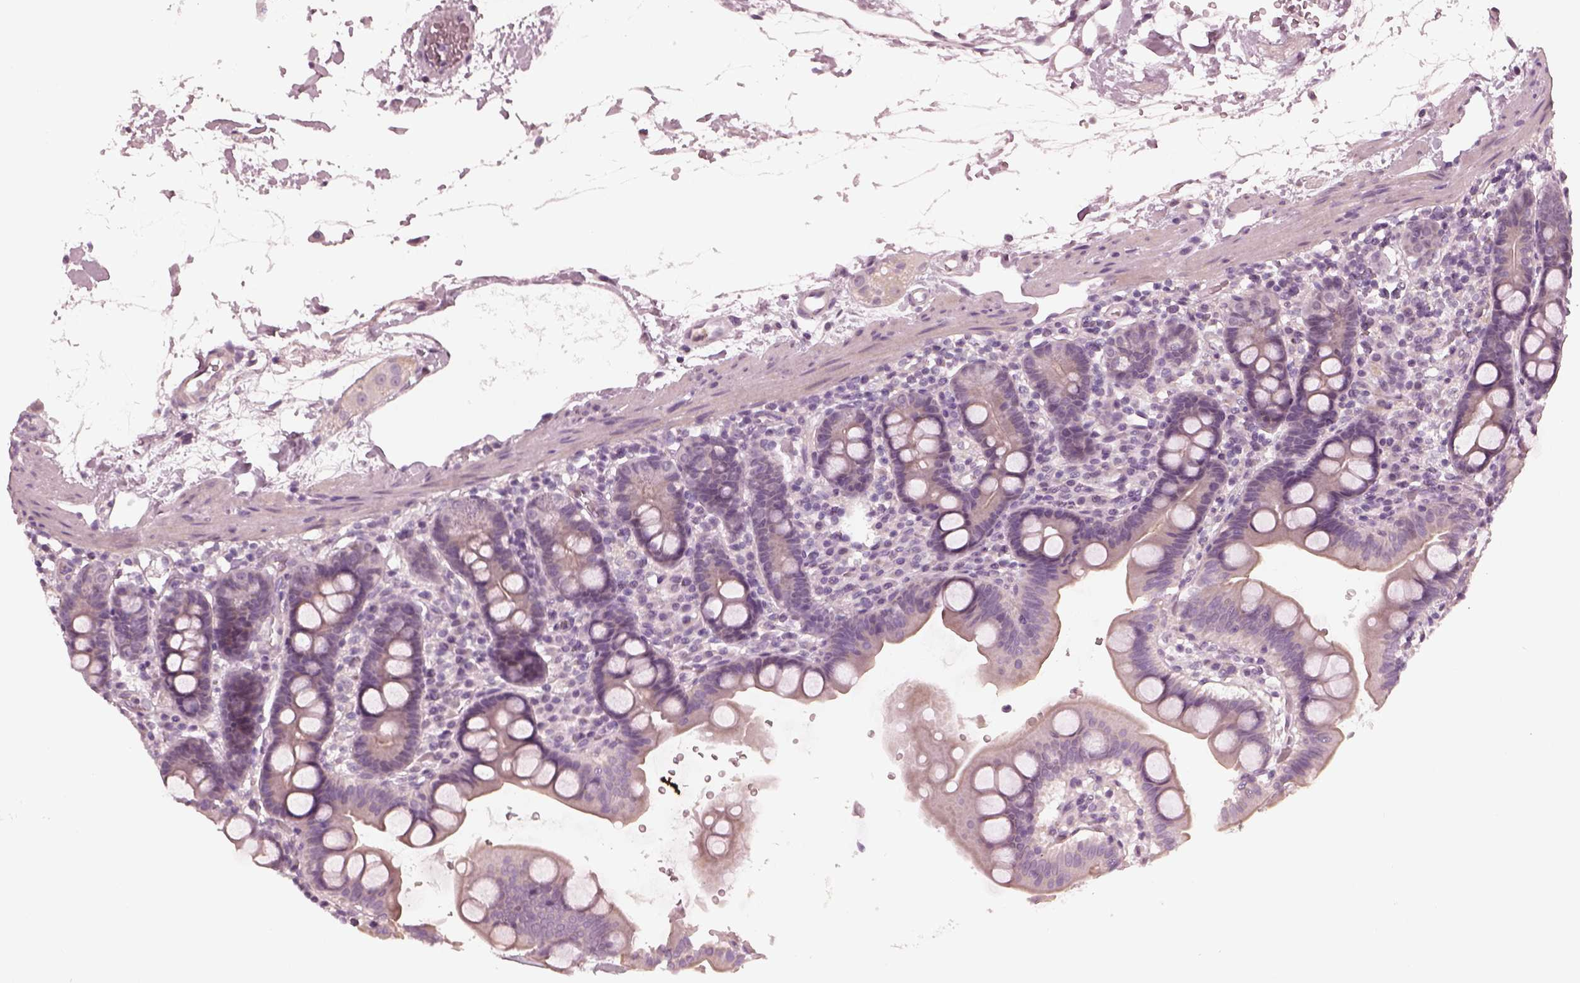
{"staining": {"intensity": "negative", "quantity": "none", "location": "none"}, "tissue": "duodenum", "cell_type": "Glandular cells", "image_type": "normal", "snomed": [{"axis": "morphology", "description": "Normal tissue, NOS"}, {"axis": "topography", "description": "Duodenum"}], "caption": "IHC photomicrograph of unremarkable duodenum stained for a protein (brown), which reveals no positivity in glandular cells. (DAB immunohistochemistry (IHC), high magnification).", "gene": "CCDC170", "patient": {"sex": "male", "age": 59}}